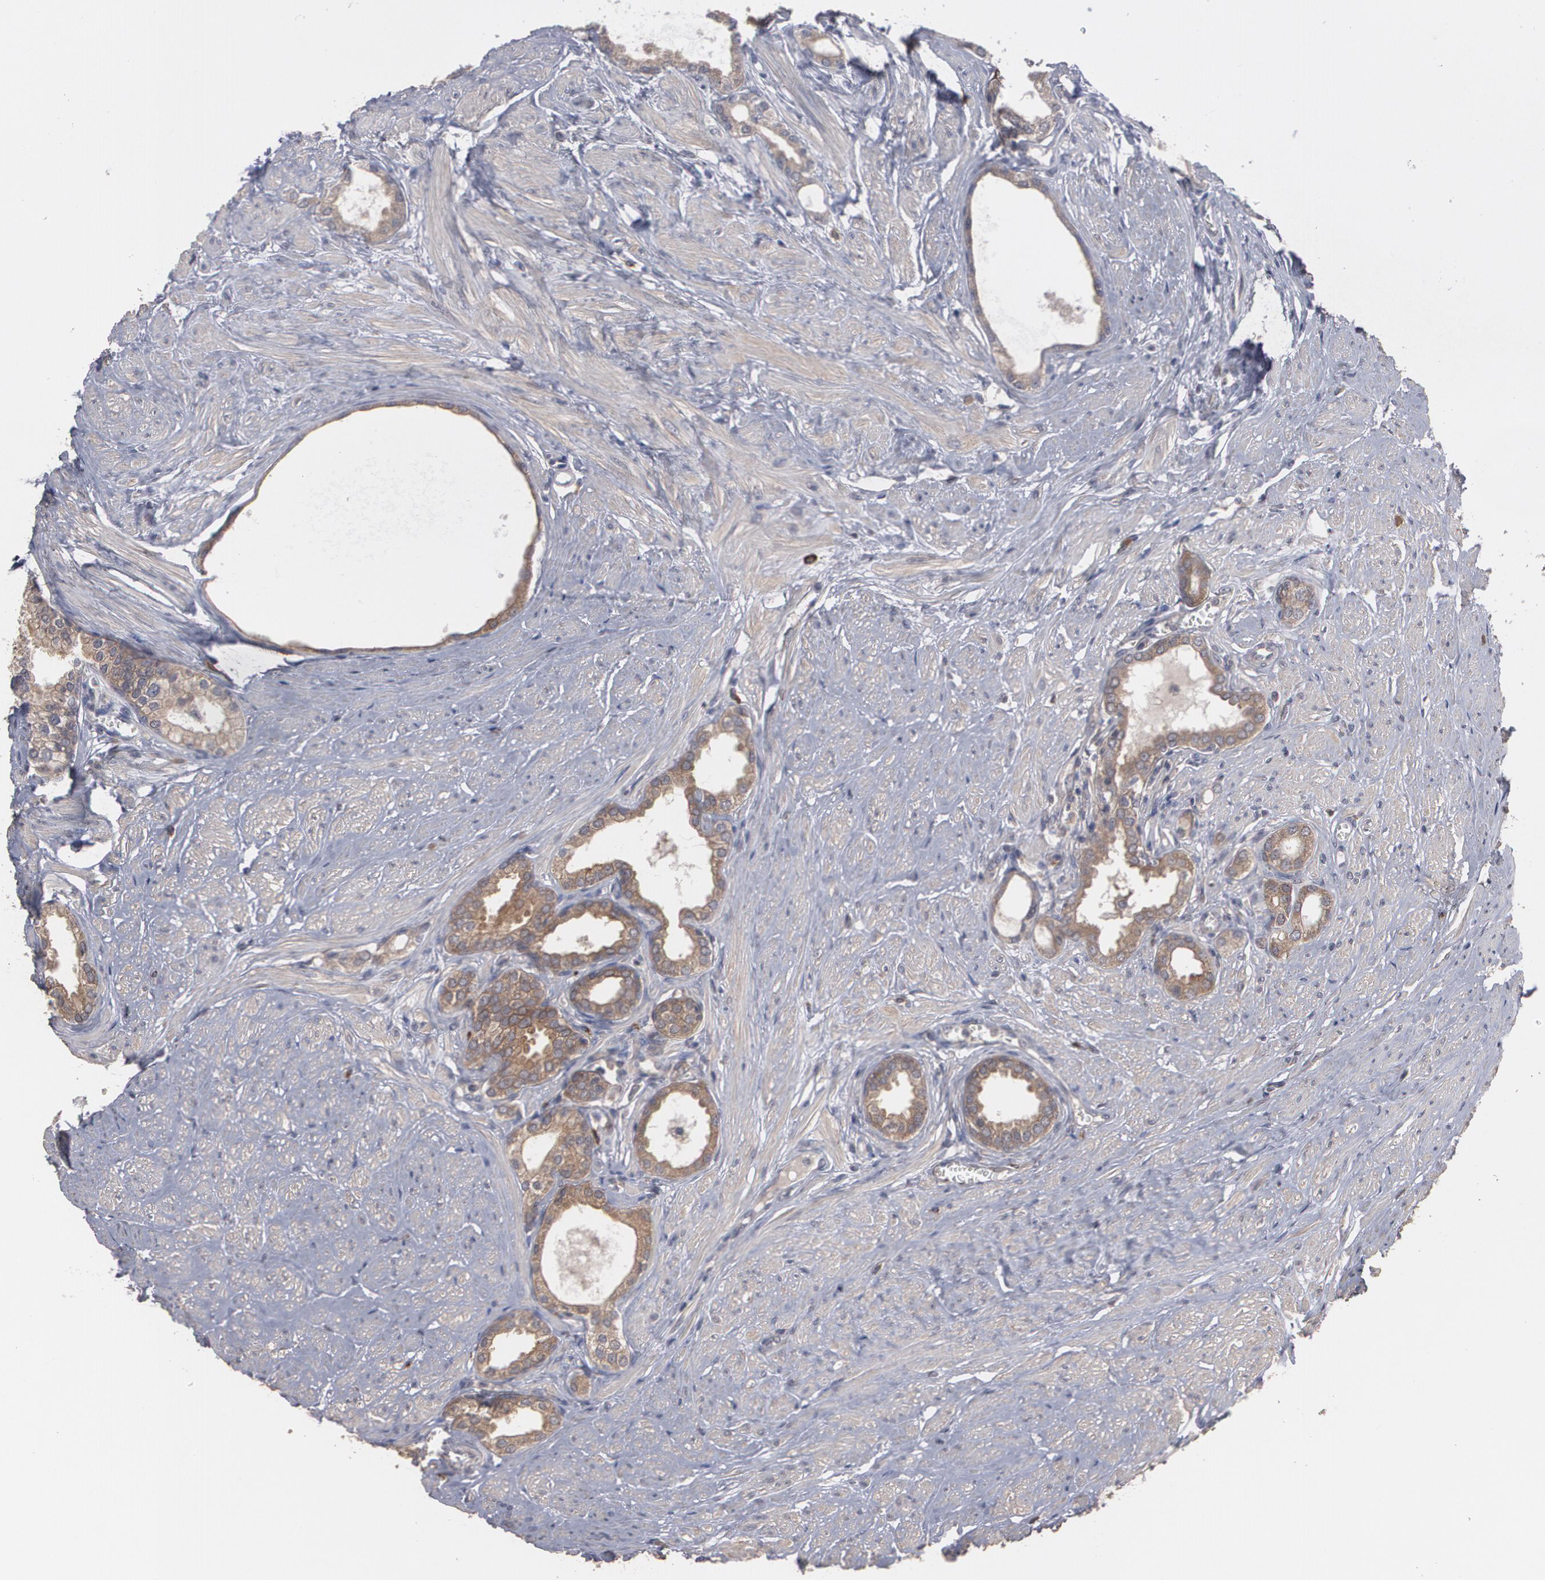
{"staining": {"intensity": "weak", "quantity": ">75%", "location": "cytoplasmic/membranous"}, "tissue": "prostate", "cell_type": "Glandular cells", "image_type": "normal", "snomed": [{"axis": "morphology", "description": "Normal tissue, NOS"}, {"axis": "topography", "description": "Prostate"}], "caption": "Human prostate stained with a protein marker displays weak staining in glandular cells.", "gene": "ARF6", "patient": {"sex": "male", "age": 64}}